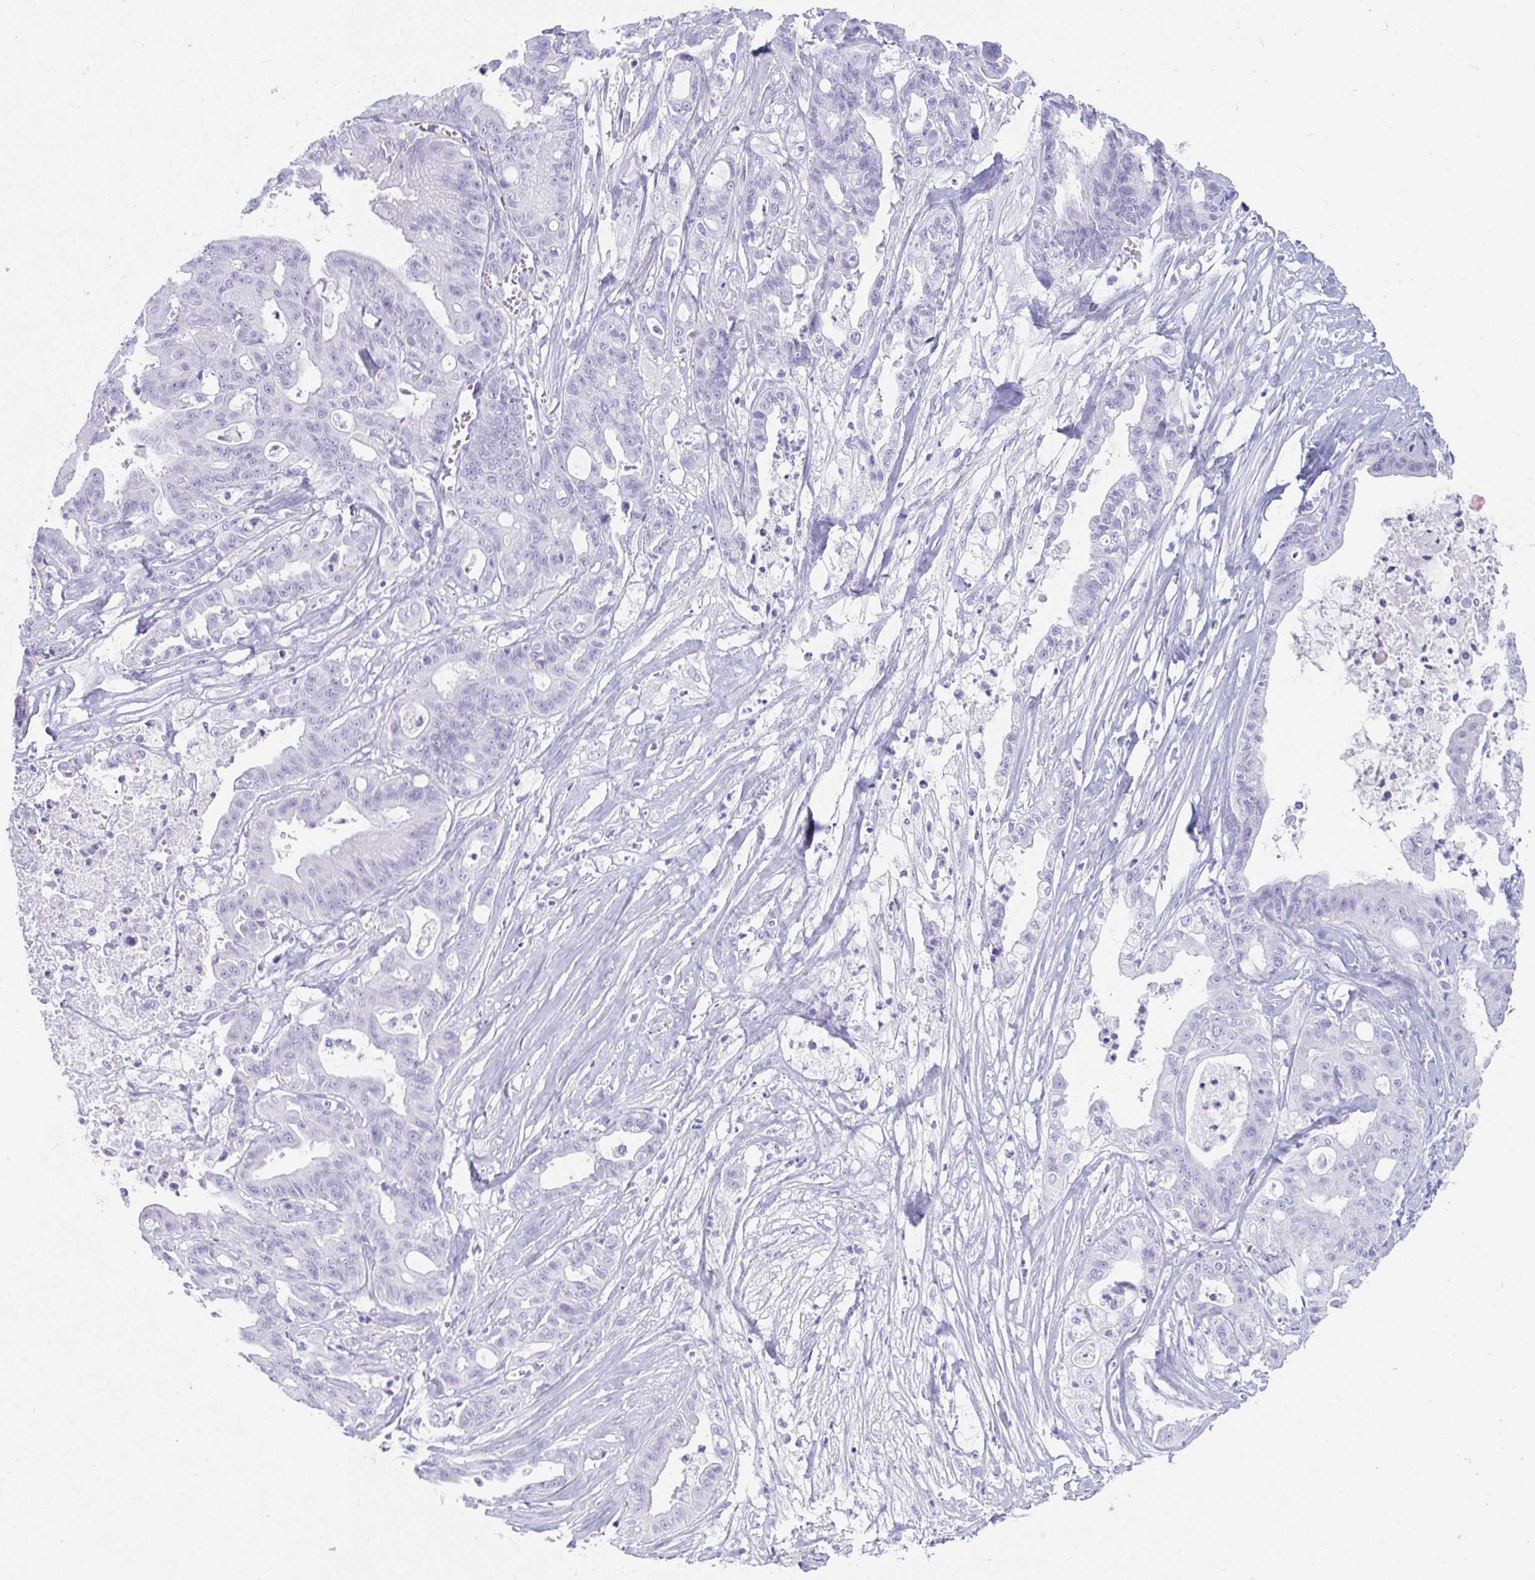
{"staining": {"intensity": "negative", "quantity": "none", "location": "none"}, "tissue": "ovarian cancer", "cell_type": "Tumor cells", "image_type": "cancer", "snomed": [{"axis": "morphology", "description": "Cystadenocarcinoma, mucinous, NOS"}, {"axis": "topography", "description": "Ovary"}], "caption": "An immunohistochemistry micrograph of mucinous cystadenocarcinoma (ovarian) is shown. There is no staining in tumor cells of mucinous cystadenocarcinoma (ovarian).", "gene": "PRND", "patient": {"sex": "female", "age": 70}}